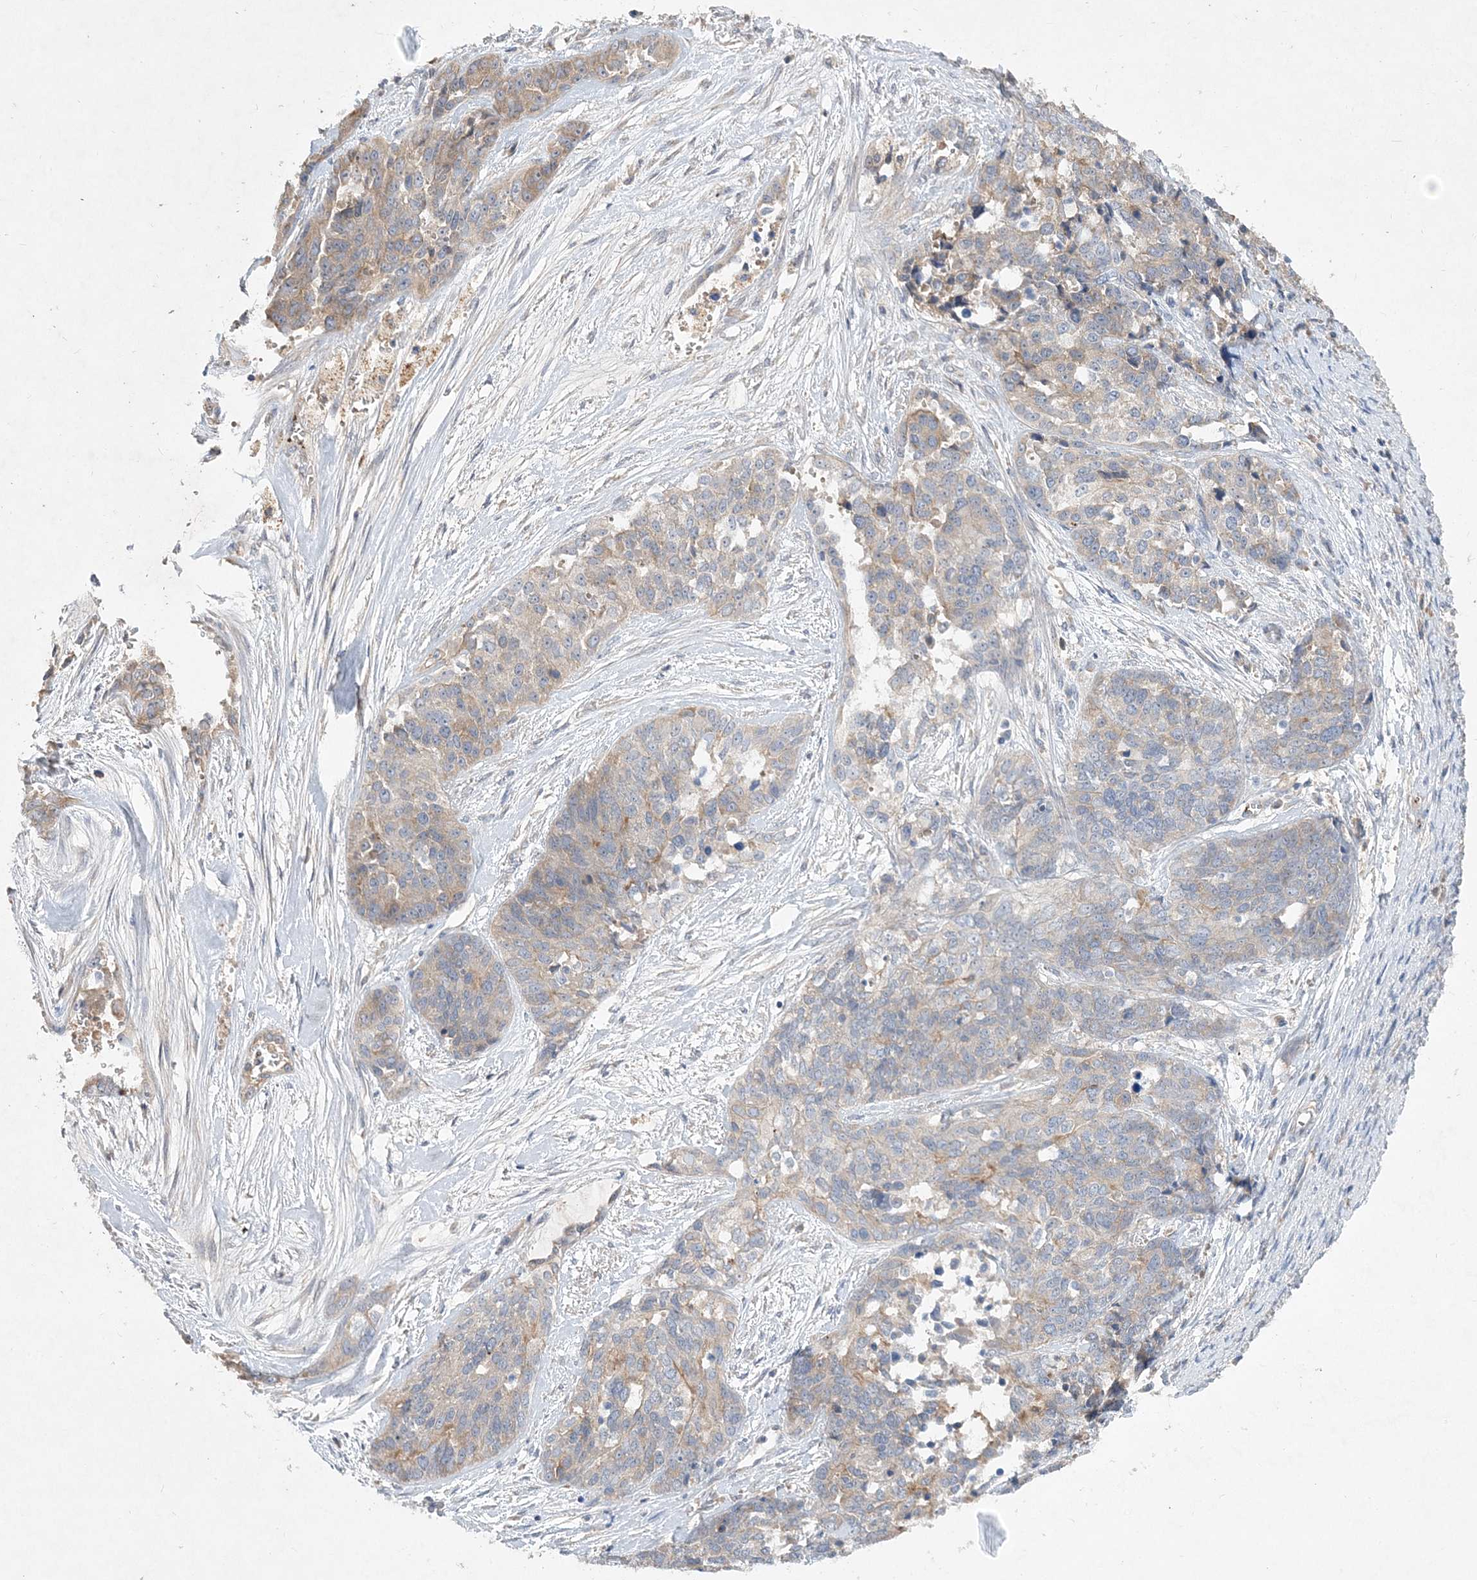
{"staining": {"intensity": "weak", "quantity": "<25%", "location": "cytoplasmic/membranous"}, "tissue": "ovarian cancer", "cell_type": "Tumor cells", "image_type": "cancer", "snomed": [{"axis": "morphology", "description": "Cystadenocarcinoma, serous, NOS"}, {"axis": "topography", "description": "Ovary"}], "caption": "DAB immunohistochemical staining of ovarian cancer (serous cystadenocarcinoma) shows no significant expression in tumor cells. (DAB (3,3'-diaminobenzidine) immunohistochemistry (IHC) visualized using brightfield microscopy, high magnification).", "gene": "ADCK2", "patient": {"sex": "female", "age": 44}}